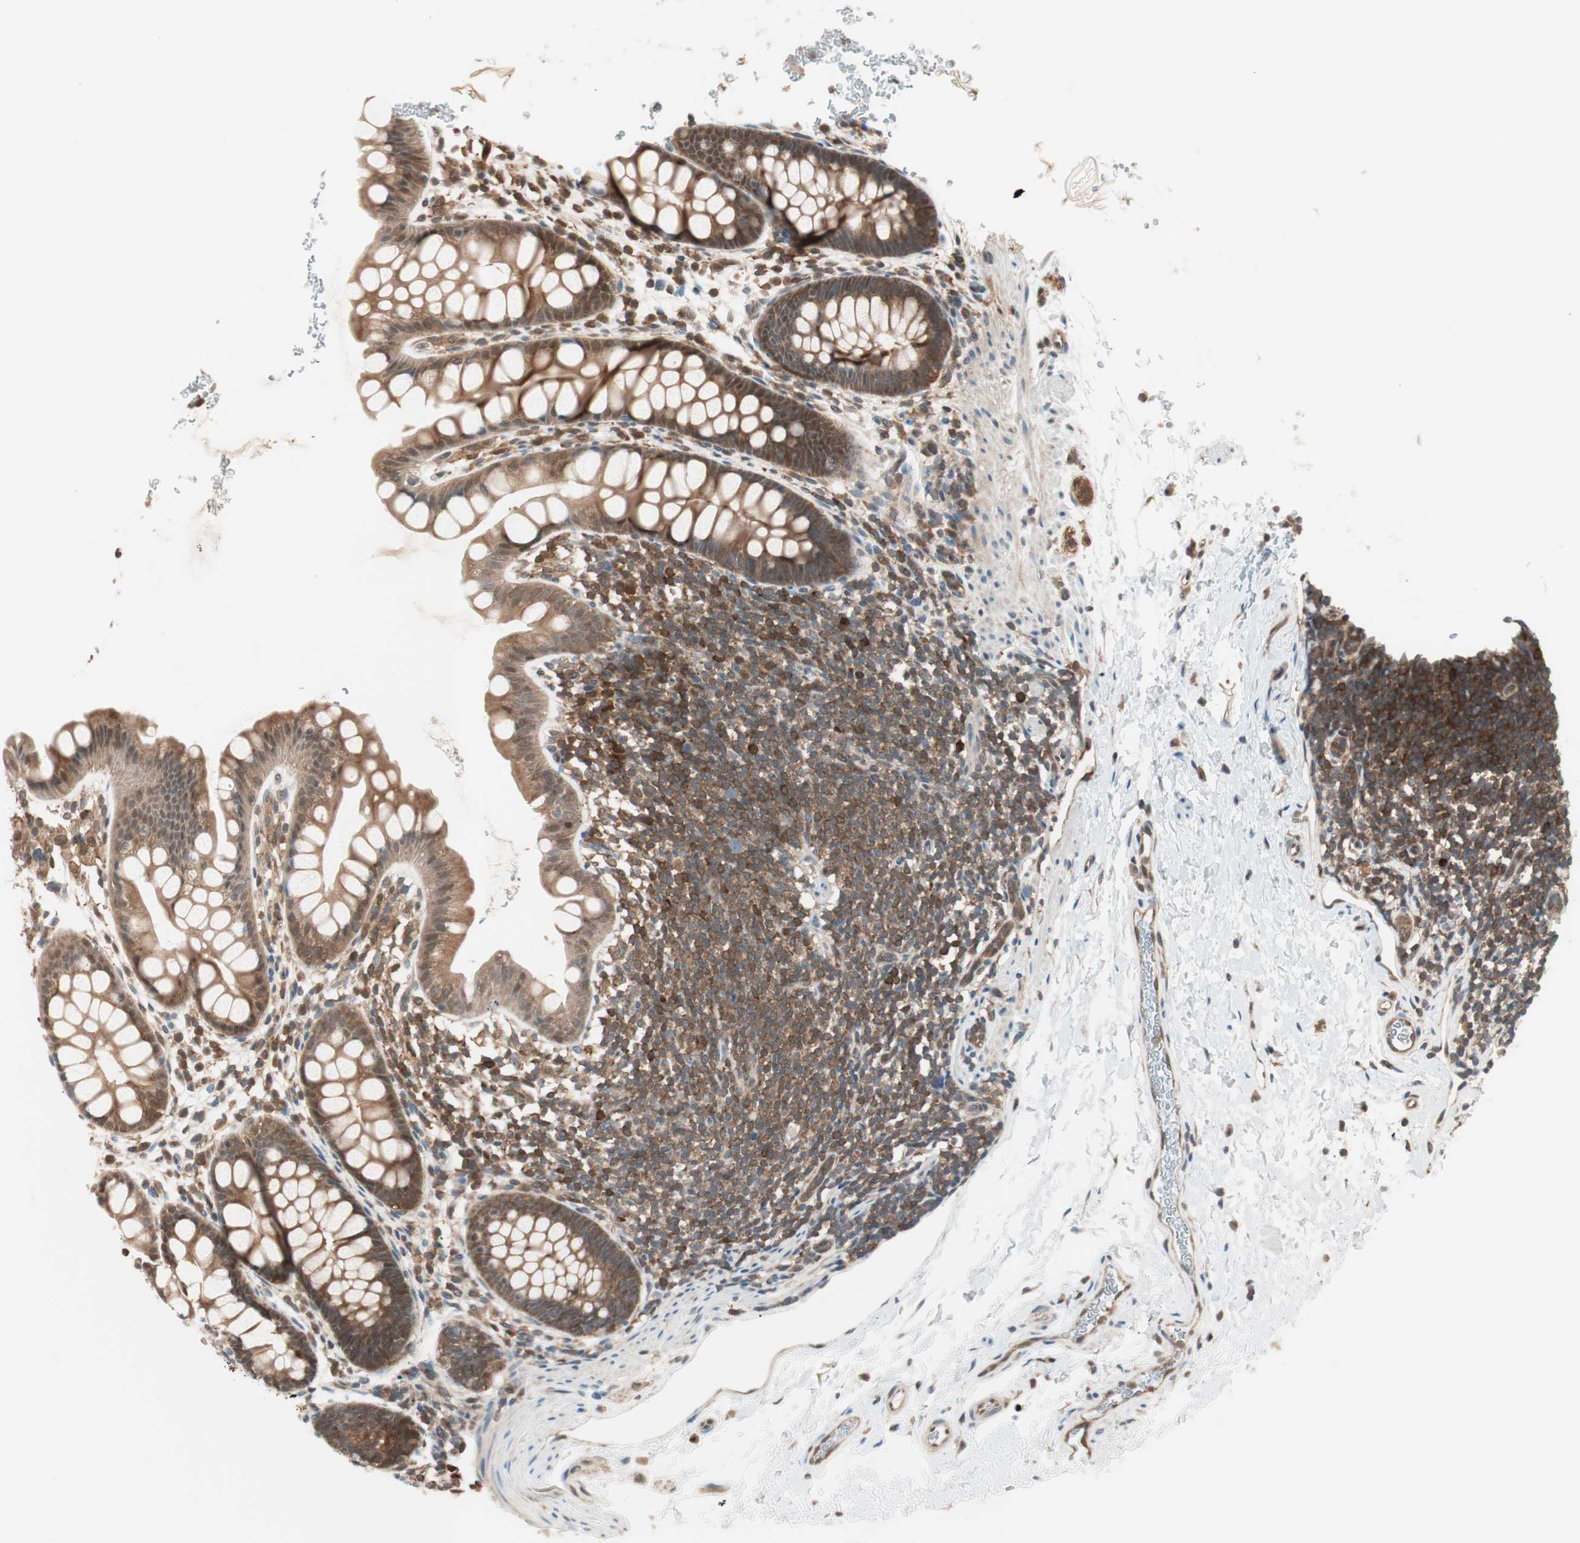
{"staining": {"intensity": "strong", "quantity": ">75%", "location": "cytoplasmic/membranous"}, "tissue": "rectum", "cell_type": "Glandular cells", "image_type": "normal", "snomed": [{"axis": "morphology", "description": "Normal tissue, NOS"}, {"axis": "topography", "description": "Rectum"}], "caption": "Immunohistochemical staining of benign human rectum shows >75% levels of strong cytoplasmic/membranous protein positivity in approximately >75% of glandular cells. Nuclei are stained in blue.", "gene": "GALT", "patient": {"sex": "female", "age": 24}}